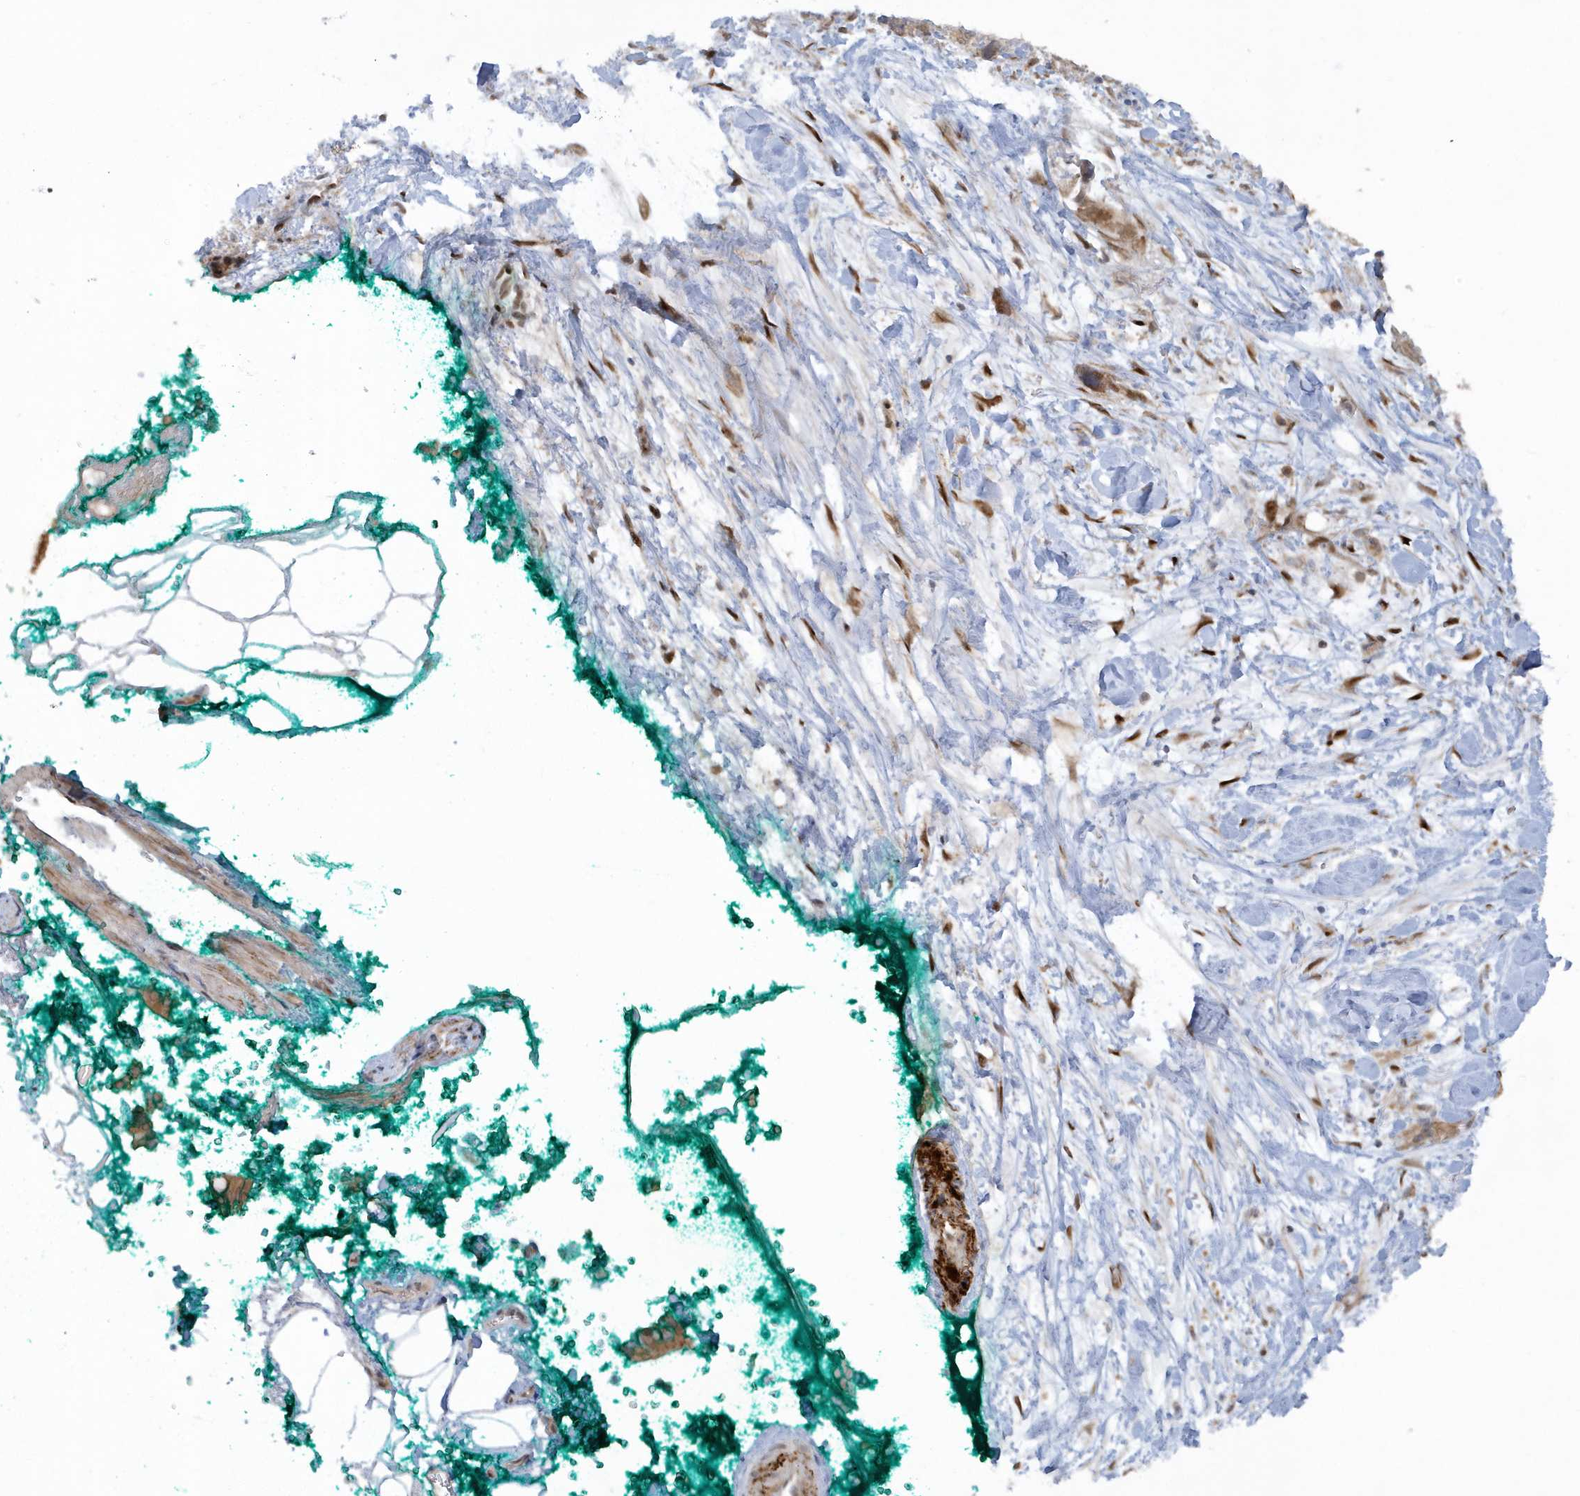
{"staining": {"intensity": "moderate", "quantity": ">75%", "location": "cytoplasmic/membranous"}, "tissue": "pancreatic cancer", "cell_type": "Tumor cells", "image_type": "cancer", "snomed": [{"axis": "morphology", "description": "Adenocarcinoma, NOS"}, {"axis": "topography", "description": "Pancreas"}], "caption": "Moderate cytoplasmic/membranous expression is seen in about >75% of tumor cells in pancreatic cancer (adenocarcinoma).", "gene": "ATG4A", "patient": {"sex": "female", "age": 72}}